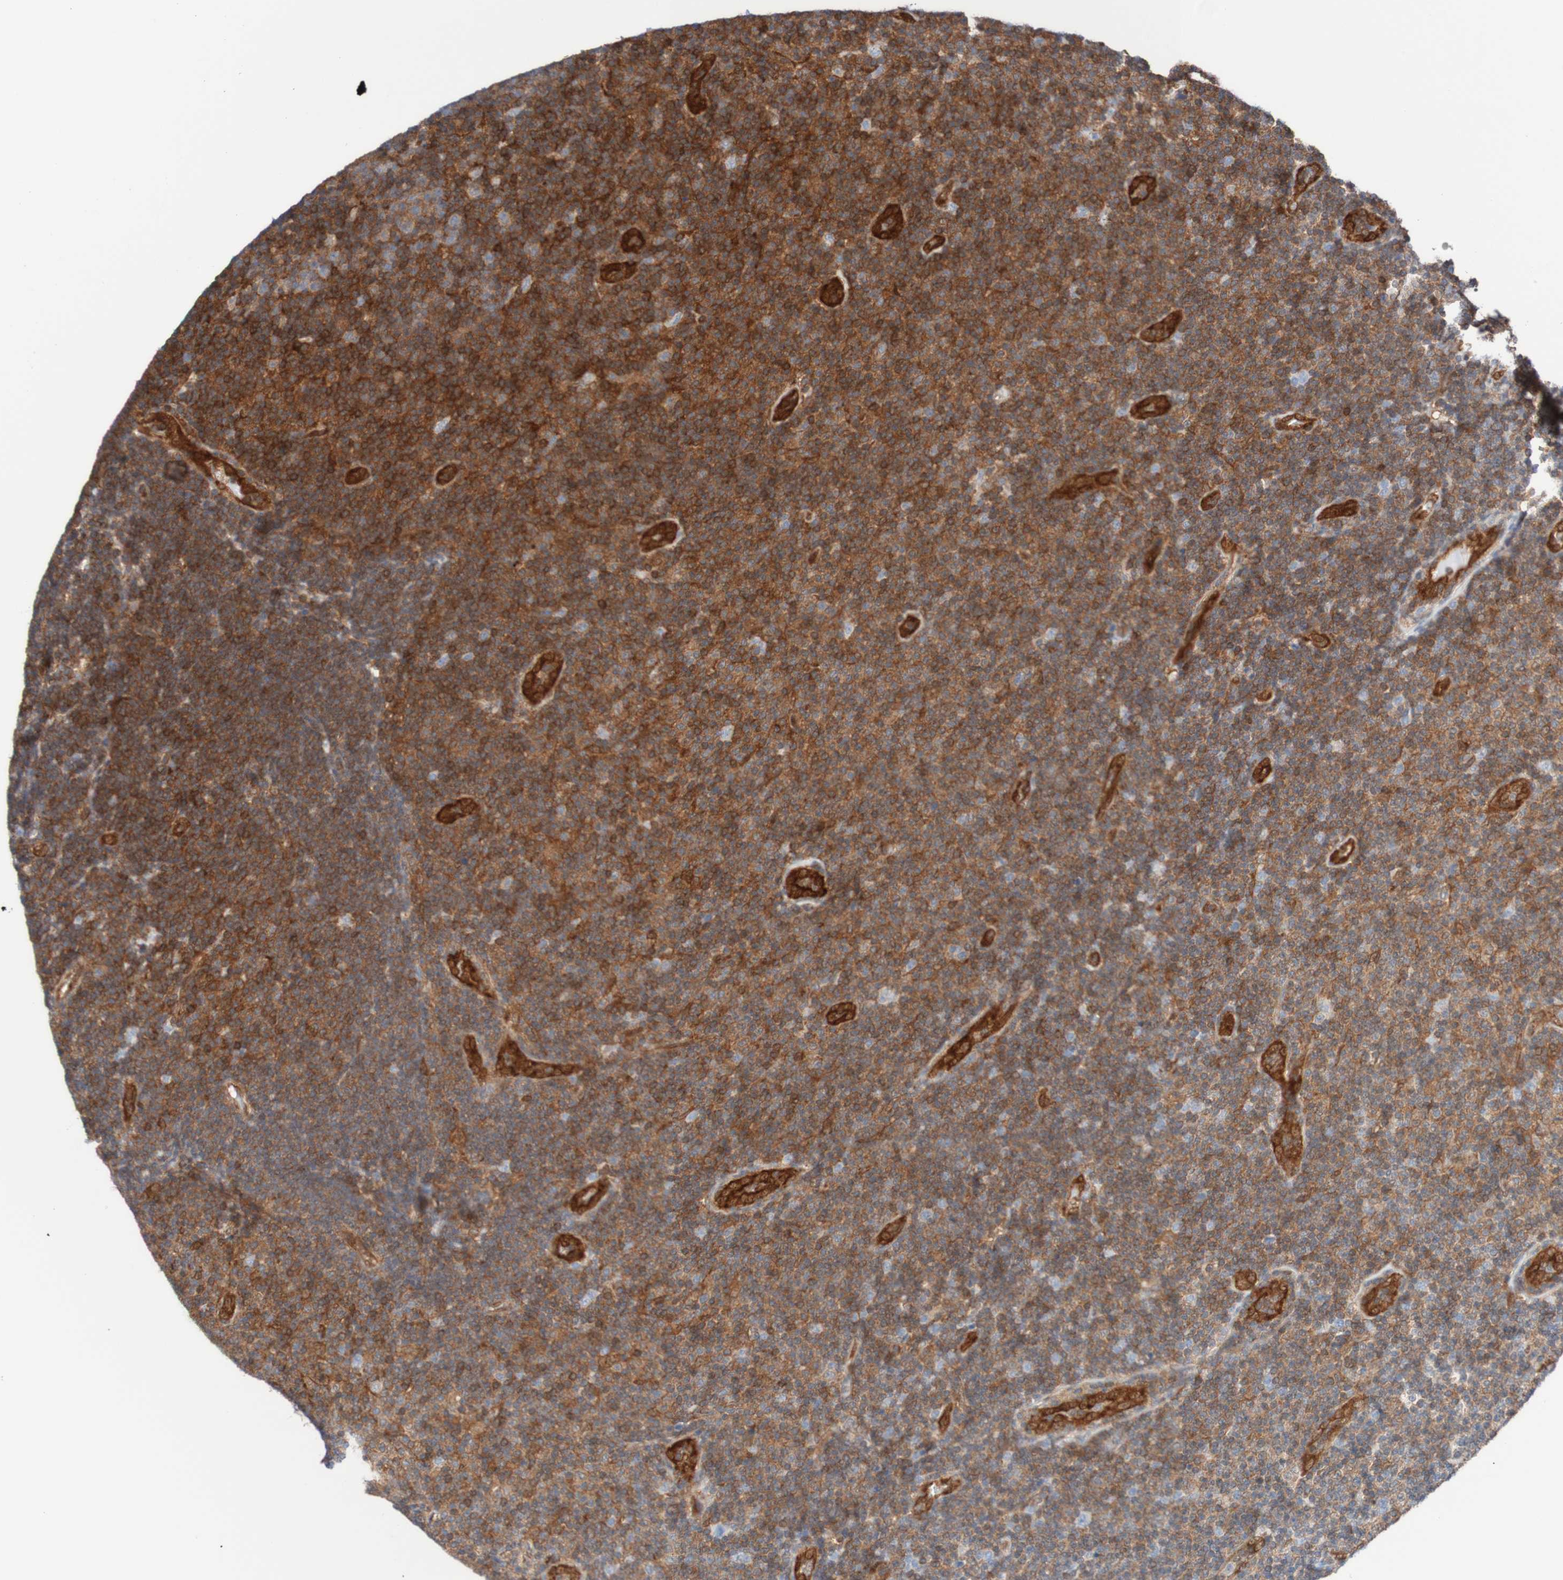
{"staining": {"intensity": "strong", "quantity": "25%-75%", "location": "cytoplasmic/membranous"}, "tissue": "lymphoma", "cell_type": "Tumor cells", "image_type": "cancer", "snomed": [{"axis": "morphology", "description": "Malignant lymphoma, non-Hodgkin's type, Low grade"}, {"axis": "topography", "description": "Lymph node"}], "caption": "Immunohistochemistry photomicrograph of neoplastic tissue: malignant lymphoma, non-Hodgkin's type (low-grade) stained using immunohistochemistry (IHC) shows high levels of strong protein expression localized specifically in the cytoplasmic/membranous of tumor cells, appearing as a cytoplasmic/membranous brown color.", "gene": "RIGI", "patient": {"sex": "male", "age": 83}}